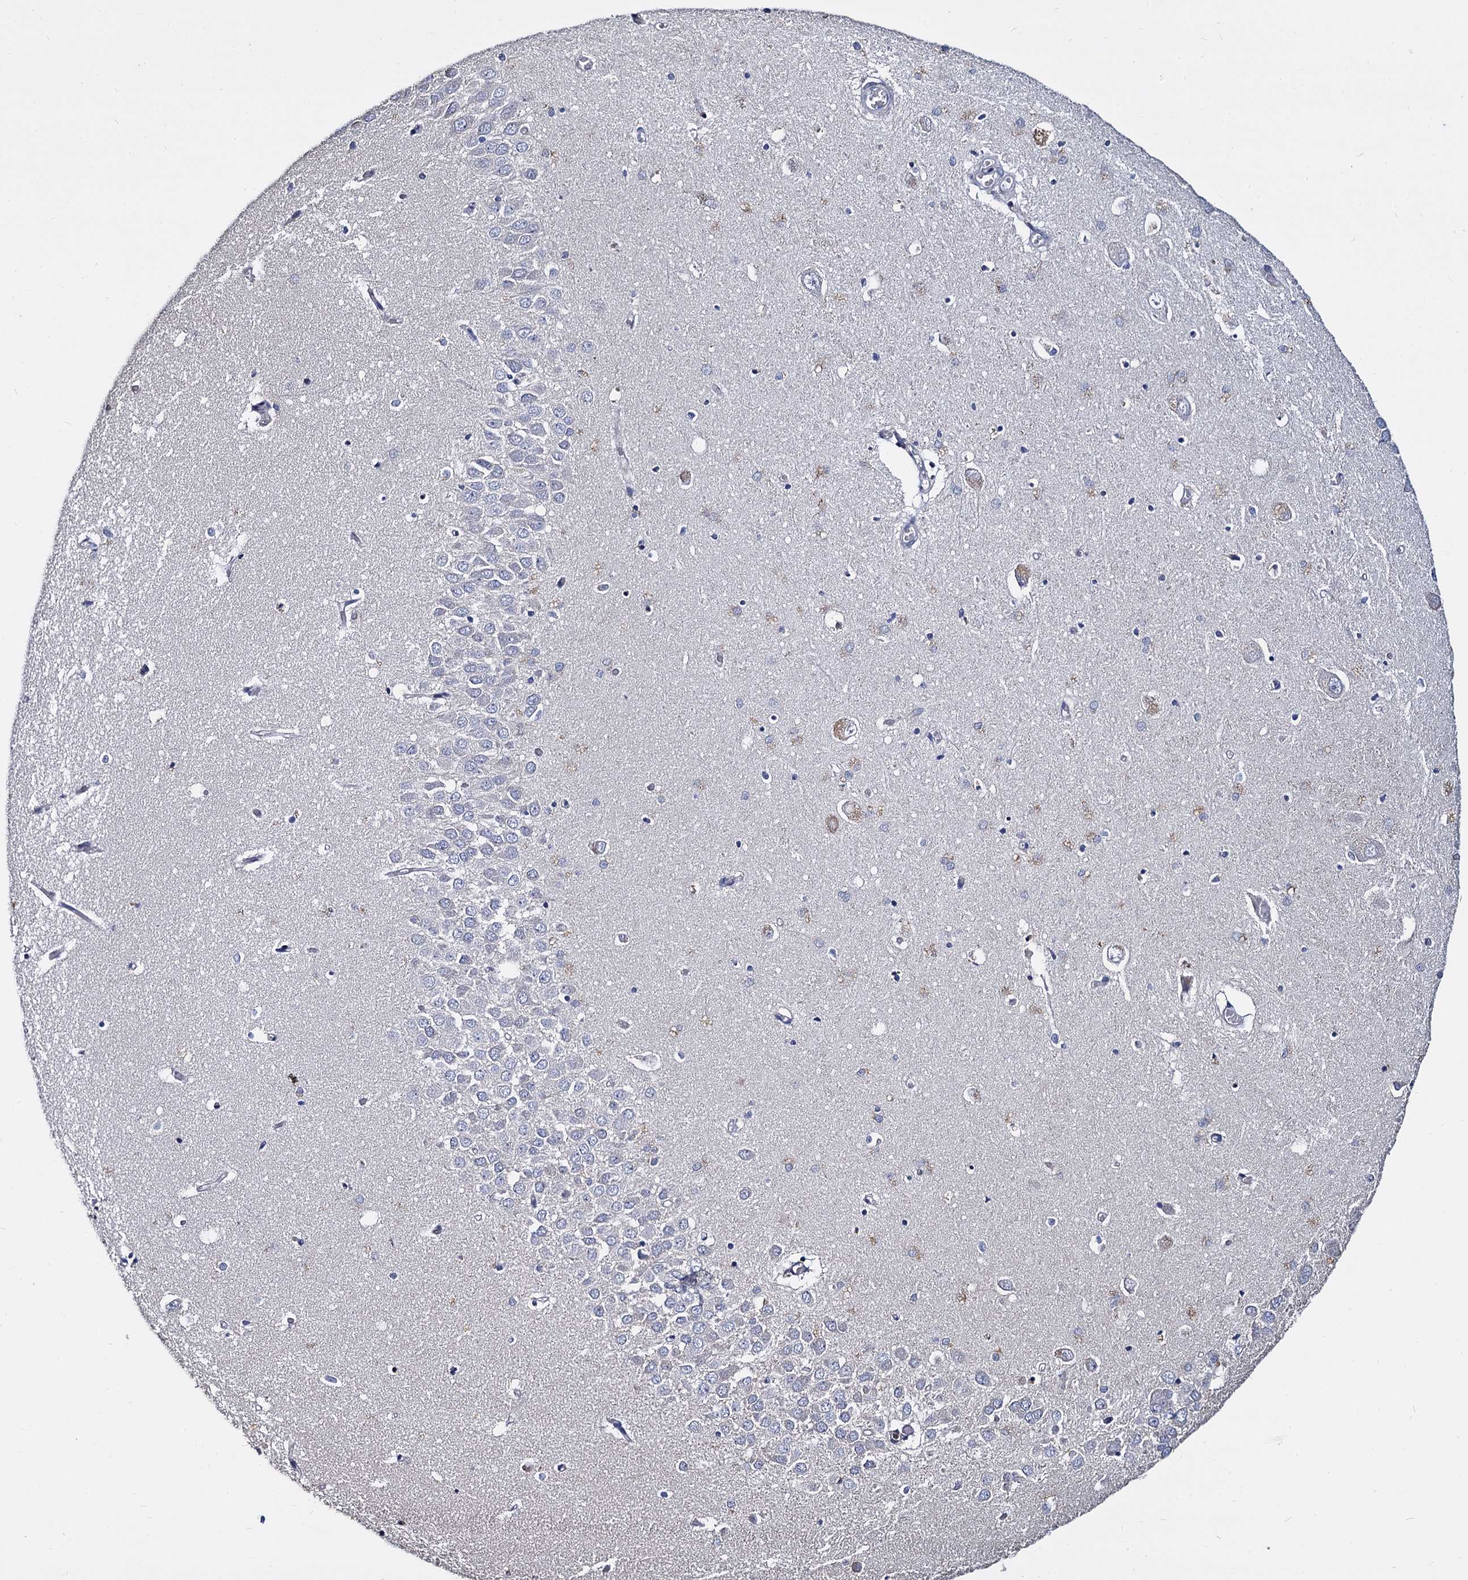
{"staining": {"intensity": "negative", "quantity": "none", "location": "none"}, "tissue": "hippocampus", "cell_type": "Glial cells", "image_type": "normal", "snomed": [{"axis": "morphology", "description": "Normal tissue, NOS"}, {"axis": "topography", "description": "Hippocampus"}], "caption": "Glial cells are negative for brown protein staining in benign hippocampus. (IHC, brightfield microscopy, high magnification).", "gene": "ANKRD13A", "patient": {"sex": "male", "age": 70}}